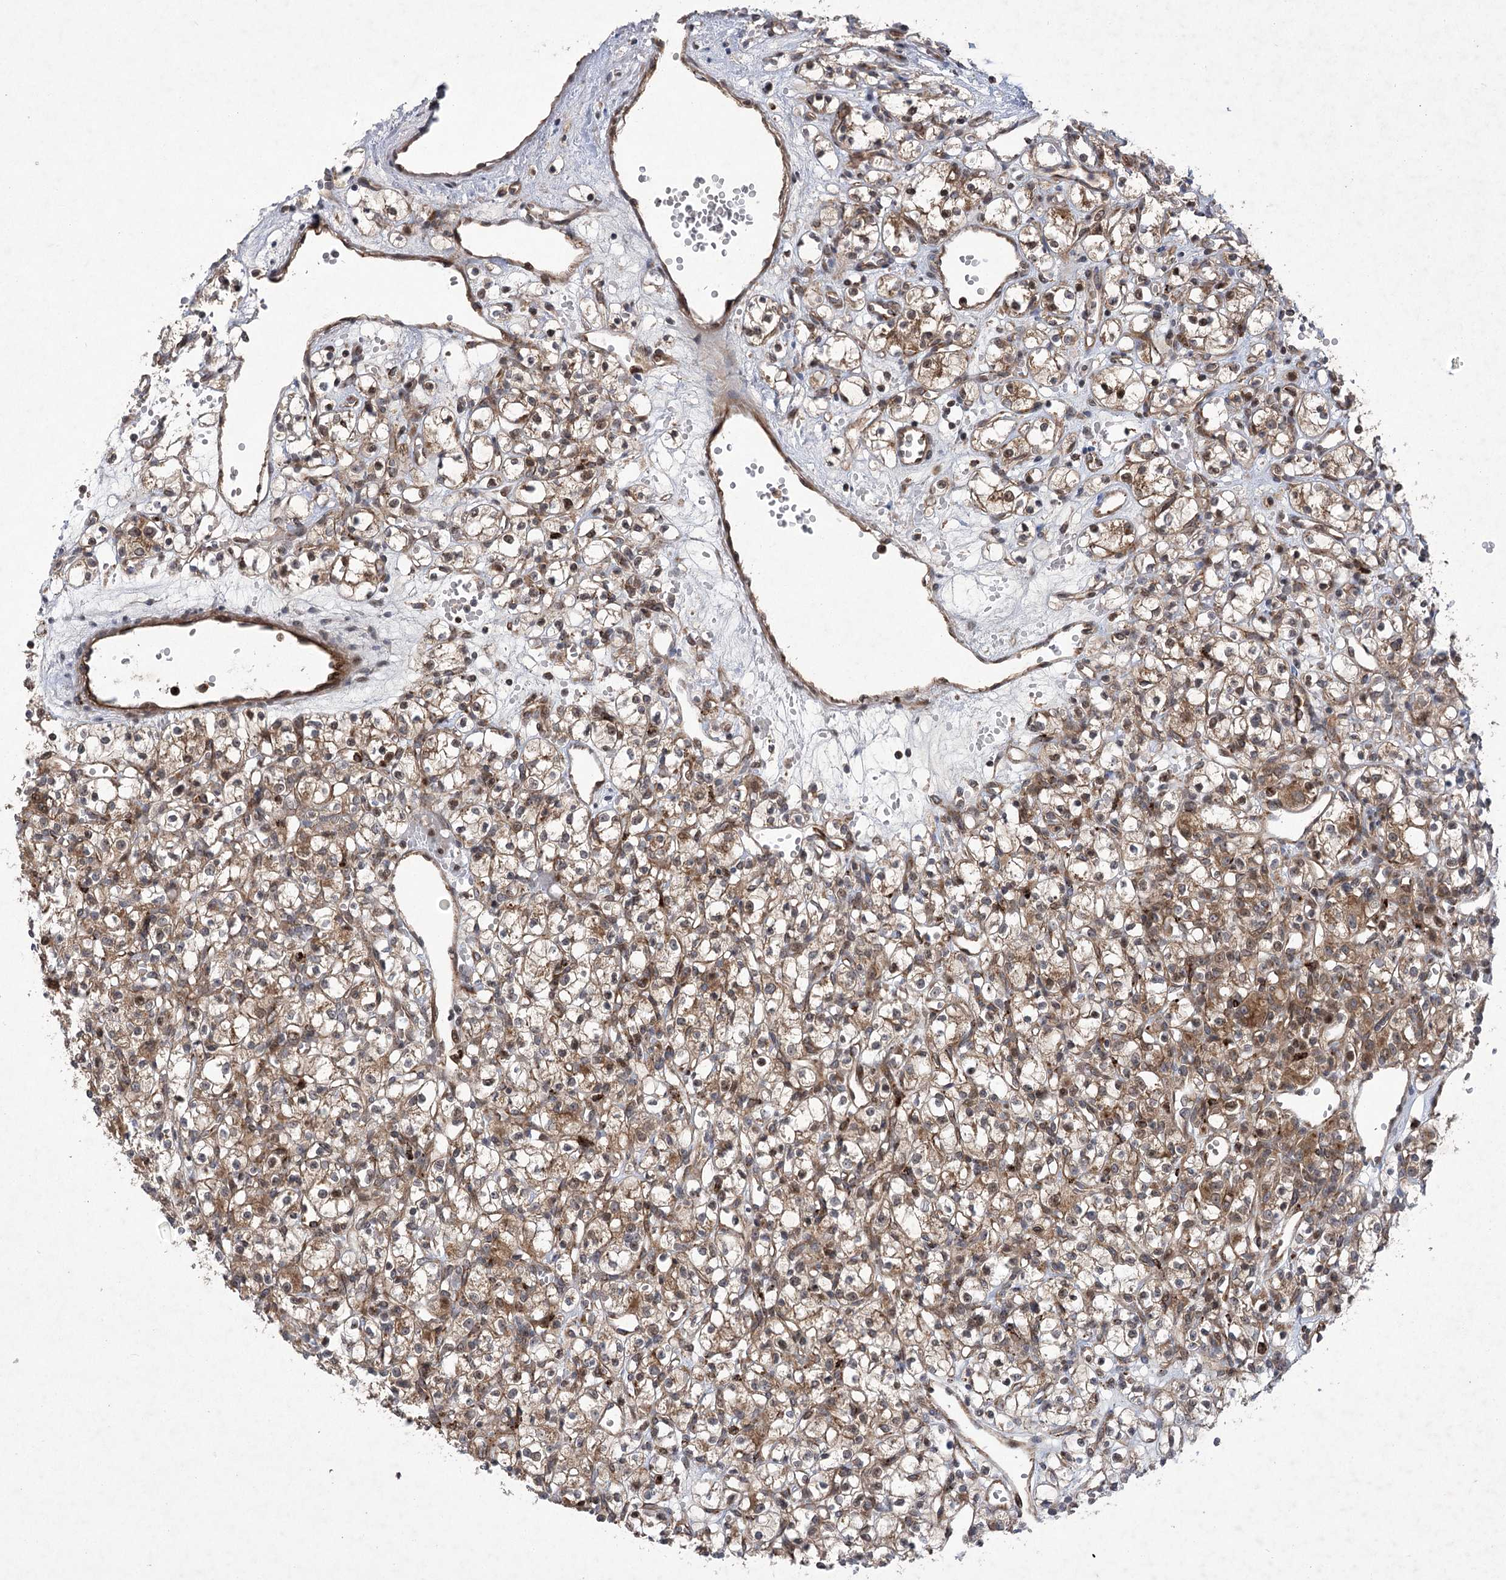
{"staining": {"intensity": "moderate", "quantity": "25%-75%", "location": "cytoplasmic/membranous"}, "tissue": "renal cancer", "cell_type": "Tumor cells", "image_type": "cancer", "snomed": [{"axis": "morphology", "description": "Adenocarcinoma, NOS"}, {"axis": "topography", "description": "Kidney"}], "caption": "Protein expression analysis of human adenocarcinoma (renal) reveals moderate cytoplasmic/membranous expression in approximately 25%-75% of tumor cells.", "gene": "METTL24", "patient": {"sex": "female", "age": 59}}